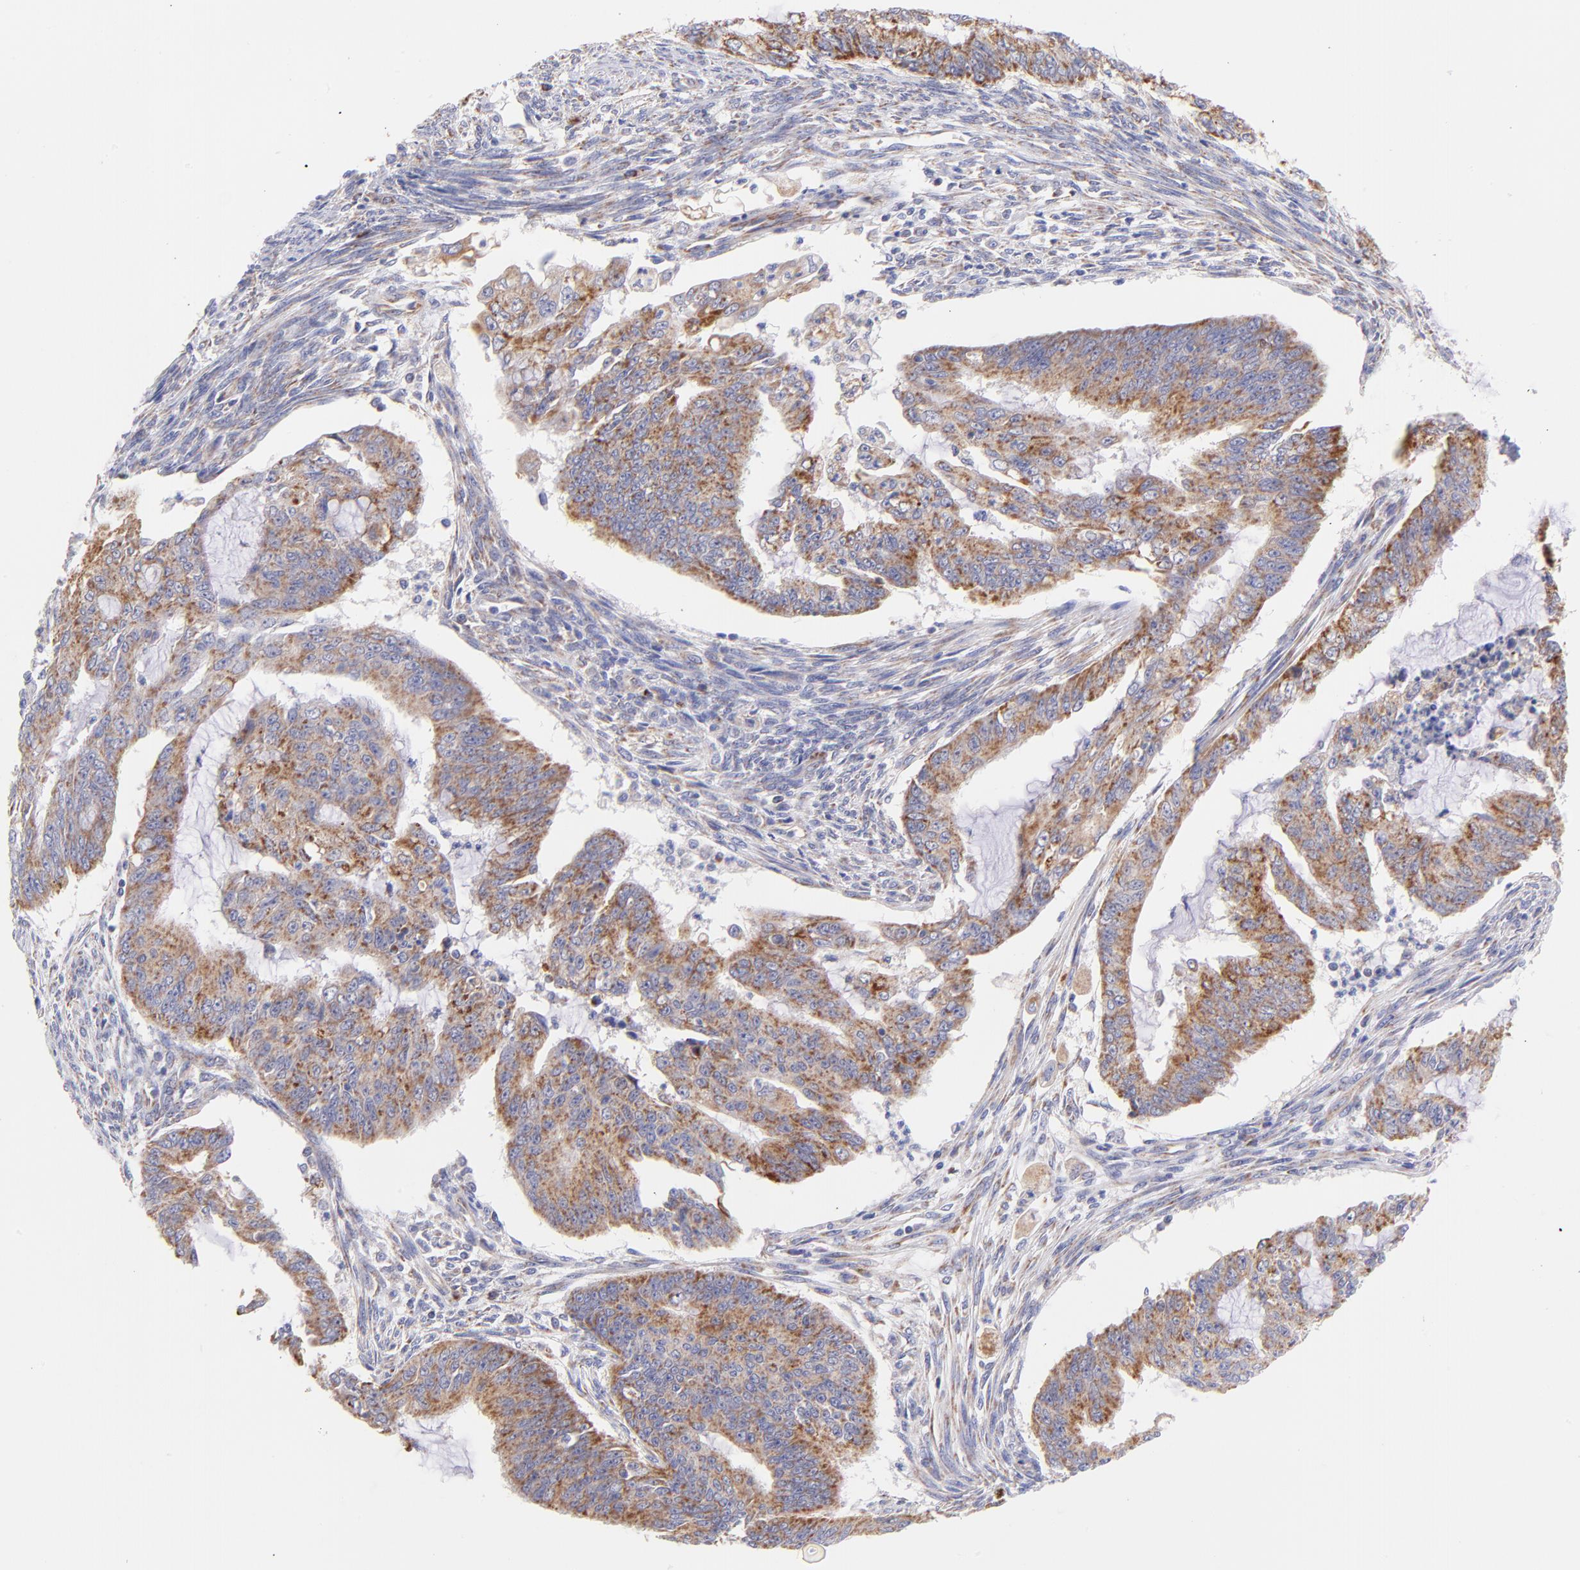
{"staining": {"intensity": "moderate", "quantity": ">75%", "location": "cytoplasmic/membranous"}, "tissue": "endometrial cancer", "cell_type": "Tumor cells", "image_type": "cancer", "snomed": [{"axis": "morphology", "description": "Adenocarcinoma, NOS"}, {"axis": "topography", "description": "Endometrium"}], "caption": "Immunohistochemistry of human endometrial cancer displays medium levels of moderate cytoplasmic/membranous expression in about >75% of tumor cells.", "gene": "NDUFB7", "patient": {"sex": "female", "age": 75}}